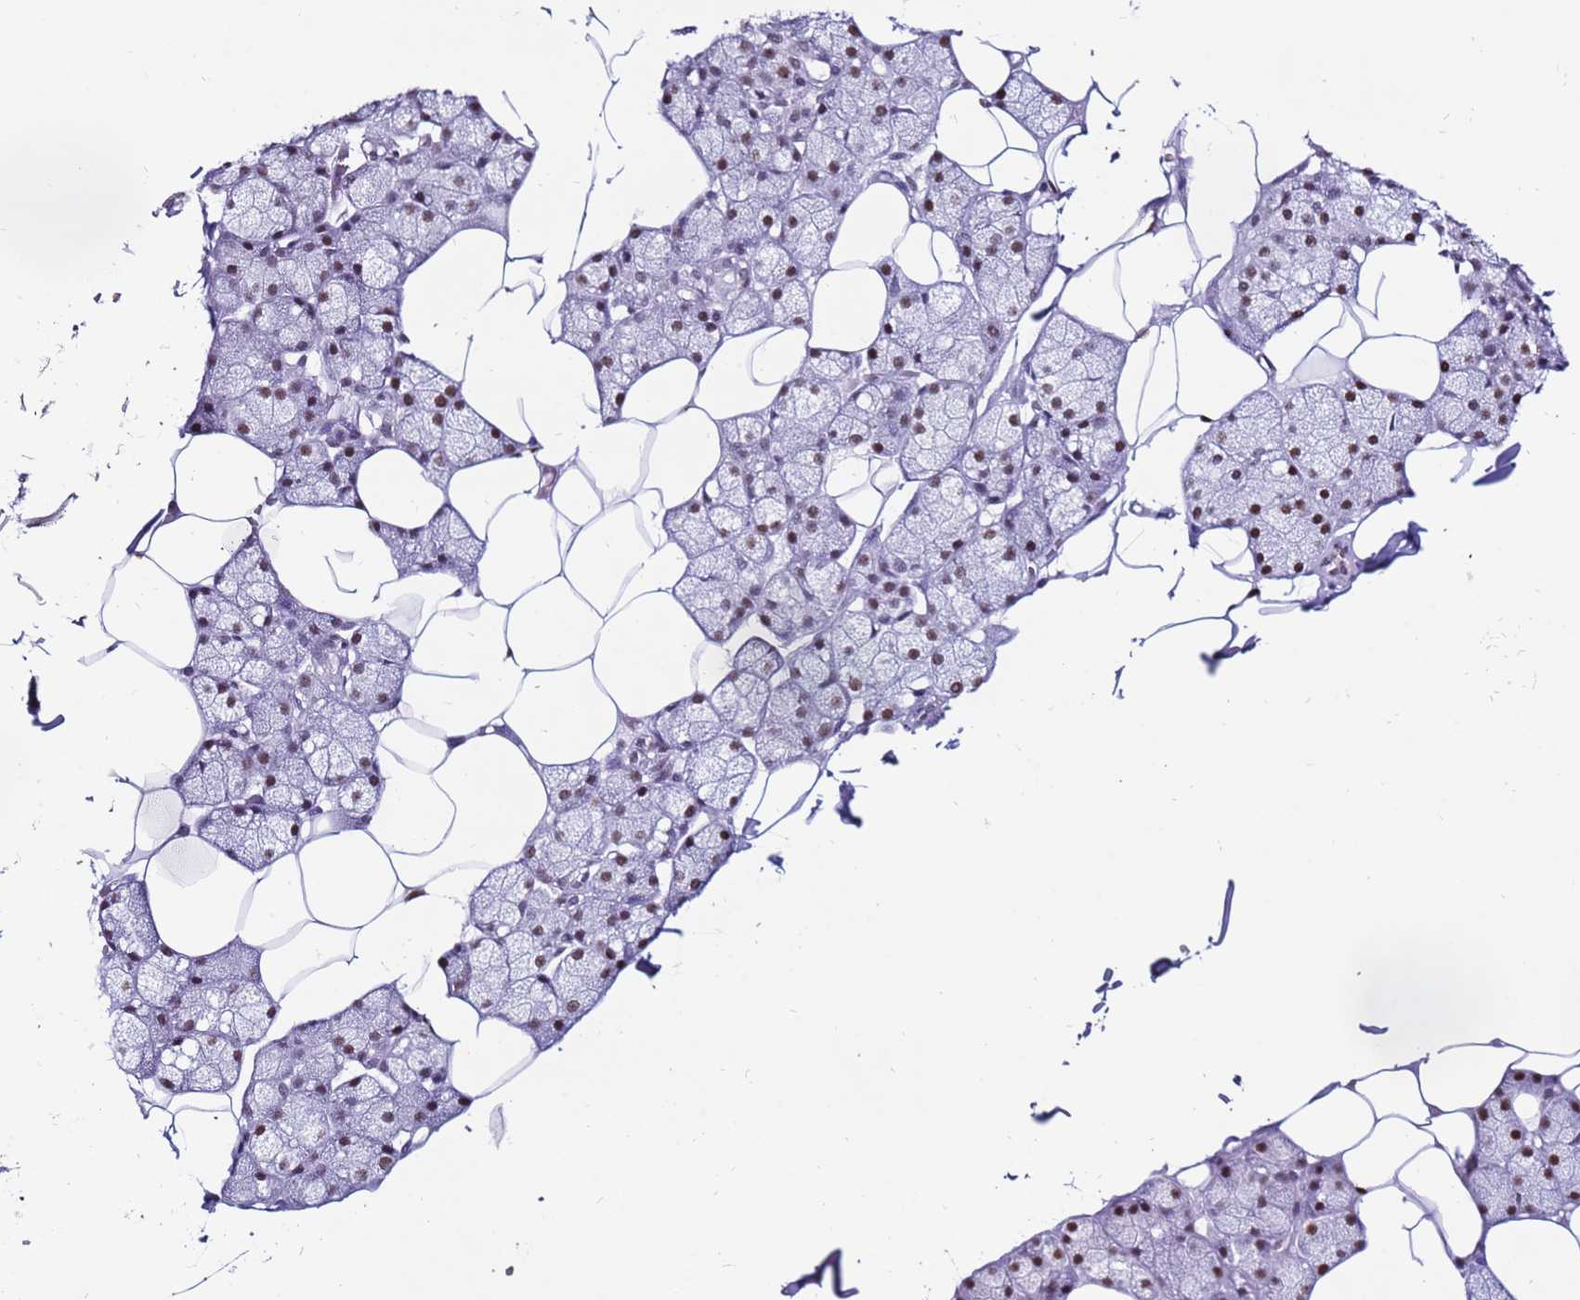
{"staining": {"intensity": "moderate", "quantity": "<25%", "location": "nuclear"}, "tissue": "salivary gland", "cell_type": "Glandular cells", "image_type": "normal", "snomed": [{"axis": "morphology", "description": "Normal tissue, NOS"}, {"axis": "topography", "description": "Salivary gland"}], "caption": "Glandular cells display moderate nuclear staining in approximately <25% of cells in benign salivary gland.", "gene": "KPNA4", "patient": {"sex": "male", "age": 62}}